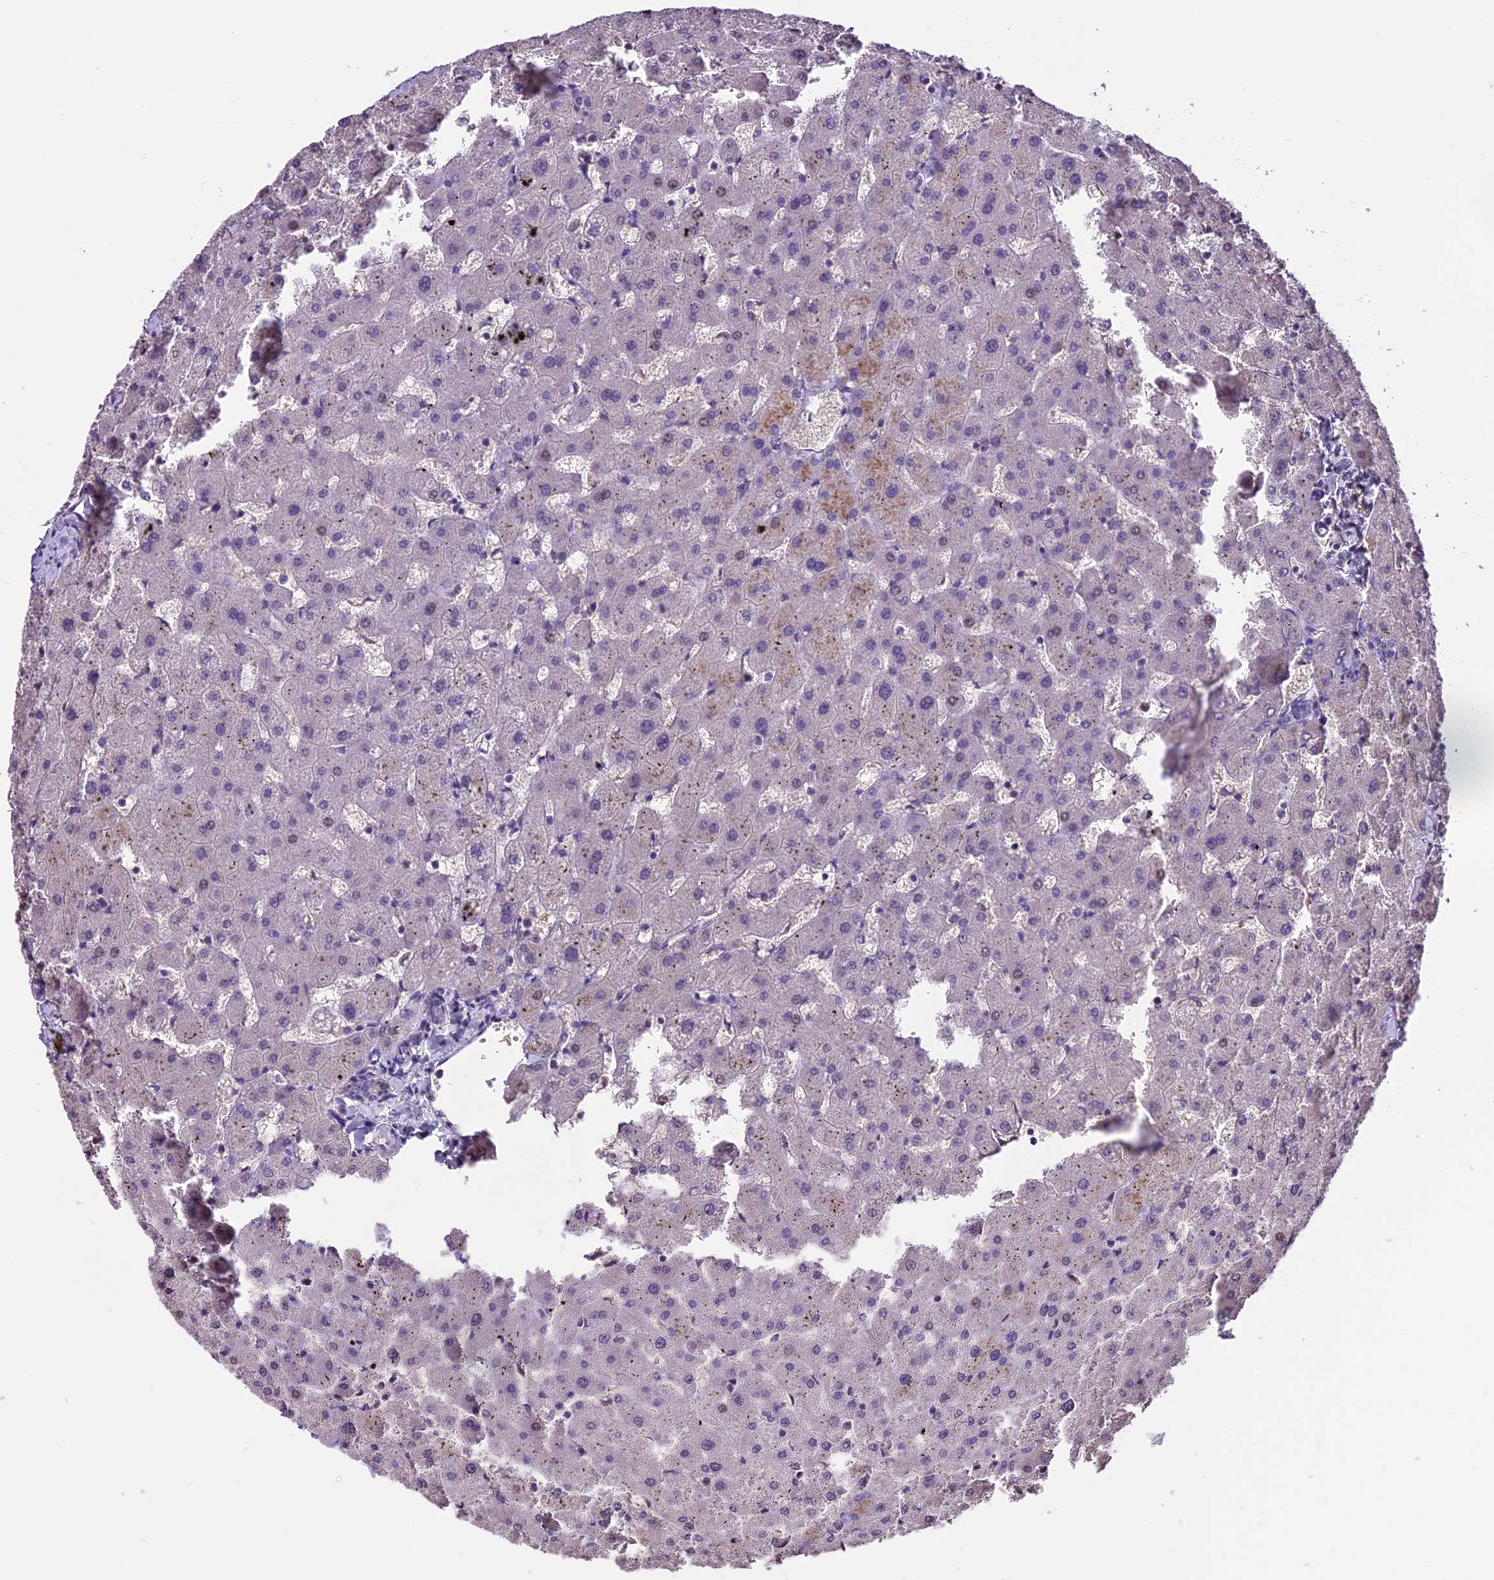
{"staining": {"intensity": "negative", "quantity": "none", "location": "none"}, "tissue": "liver", "cell_type": "Cholangiocytes", "image_type": "normal", "snomed": [{"axis": "morphology", "description": "Normal tissue, NOS"}, {"axis": "topography", "description": "Liver"}], "caption": "Immunohistochemistry (IHC) image of benign liver stained for a protein (brown), which displays no positivity in cholangiocytes.", "gene": "POLR3E", "patient": {"sex": "female", "age": 63}}